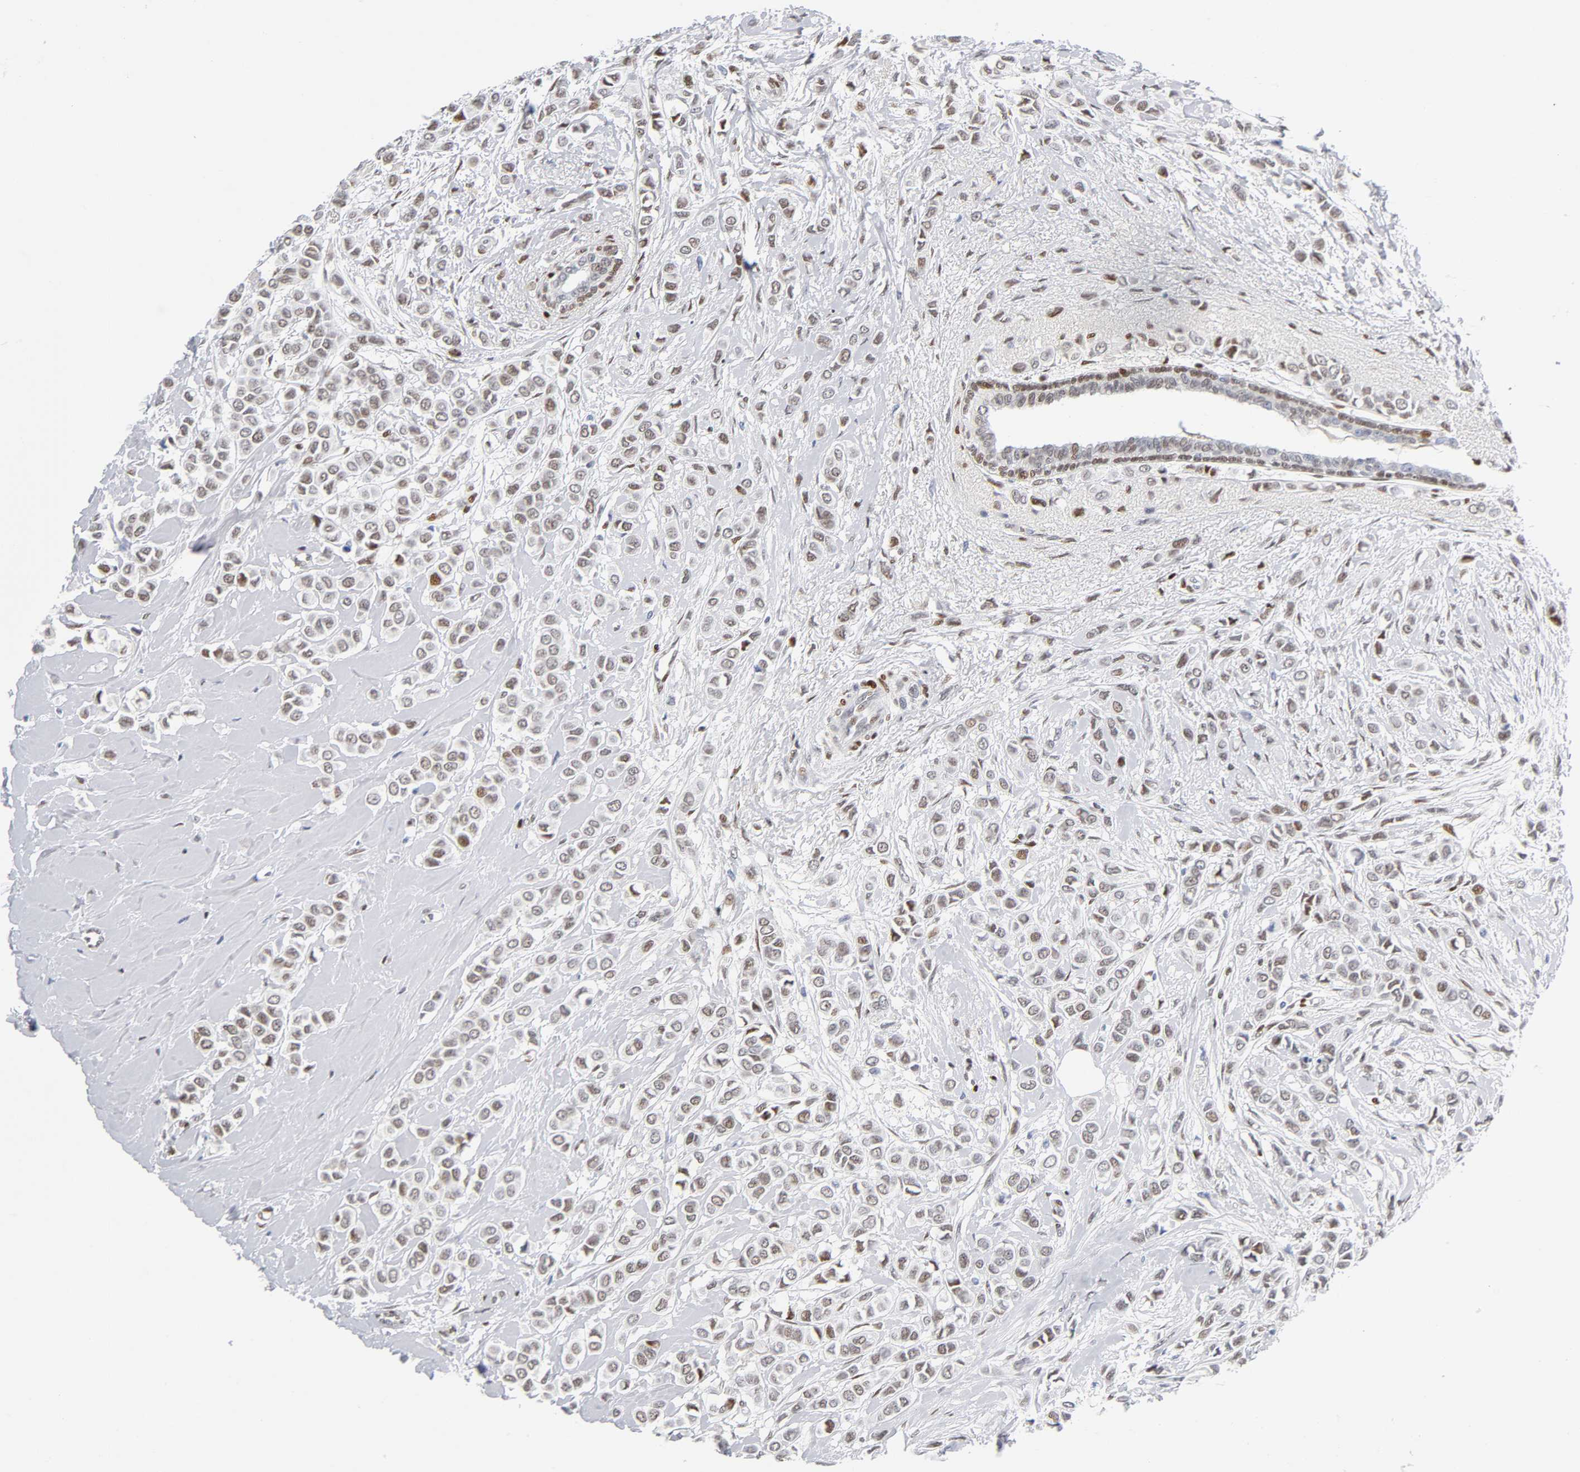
{"staining": {"intensity": "weak", "quantity": ">75%", "location": "nuclear"}, "tissue": "breast cancer", "cell_type": "Tumor cells", "image_type": "cancer", "snomed": [{"axis": "morphology", "description": "Lobular carcinoma"}, {"axis": "topography", "description": "Breast"}], "caption": "Immunohistochemistry micrograph of neoplastic tissue: human breast lobular carcinoma stained using IHC exhibits low levels of weak protein expression localized specifically in the nuclear of tumor cells, appearing as a nuclear brown color.", "gene": "SP3", "patient": {"sex": "female", "age": 51}}